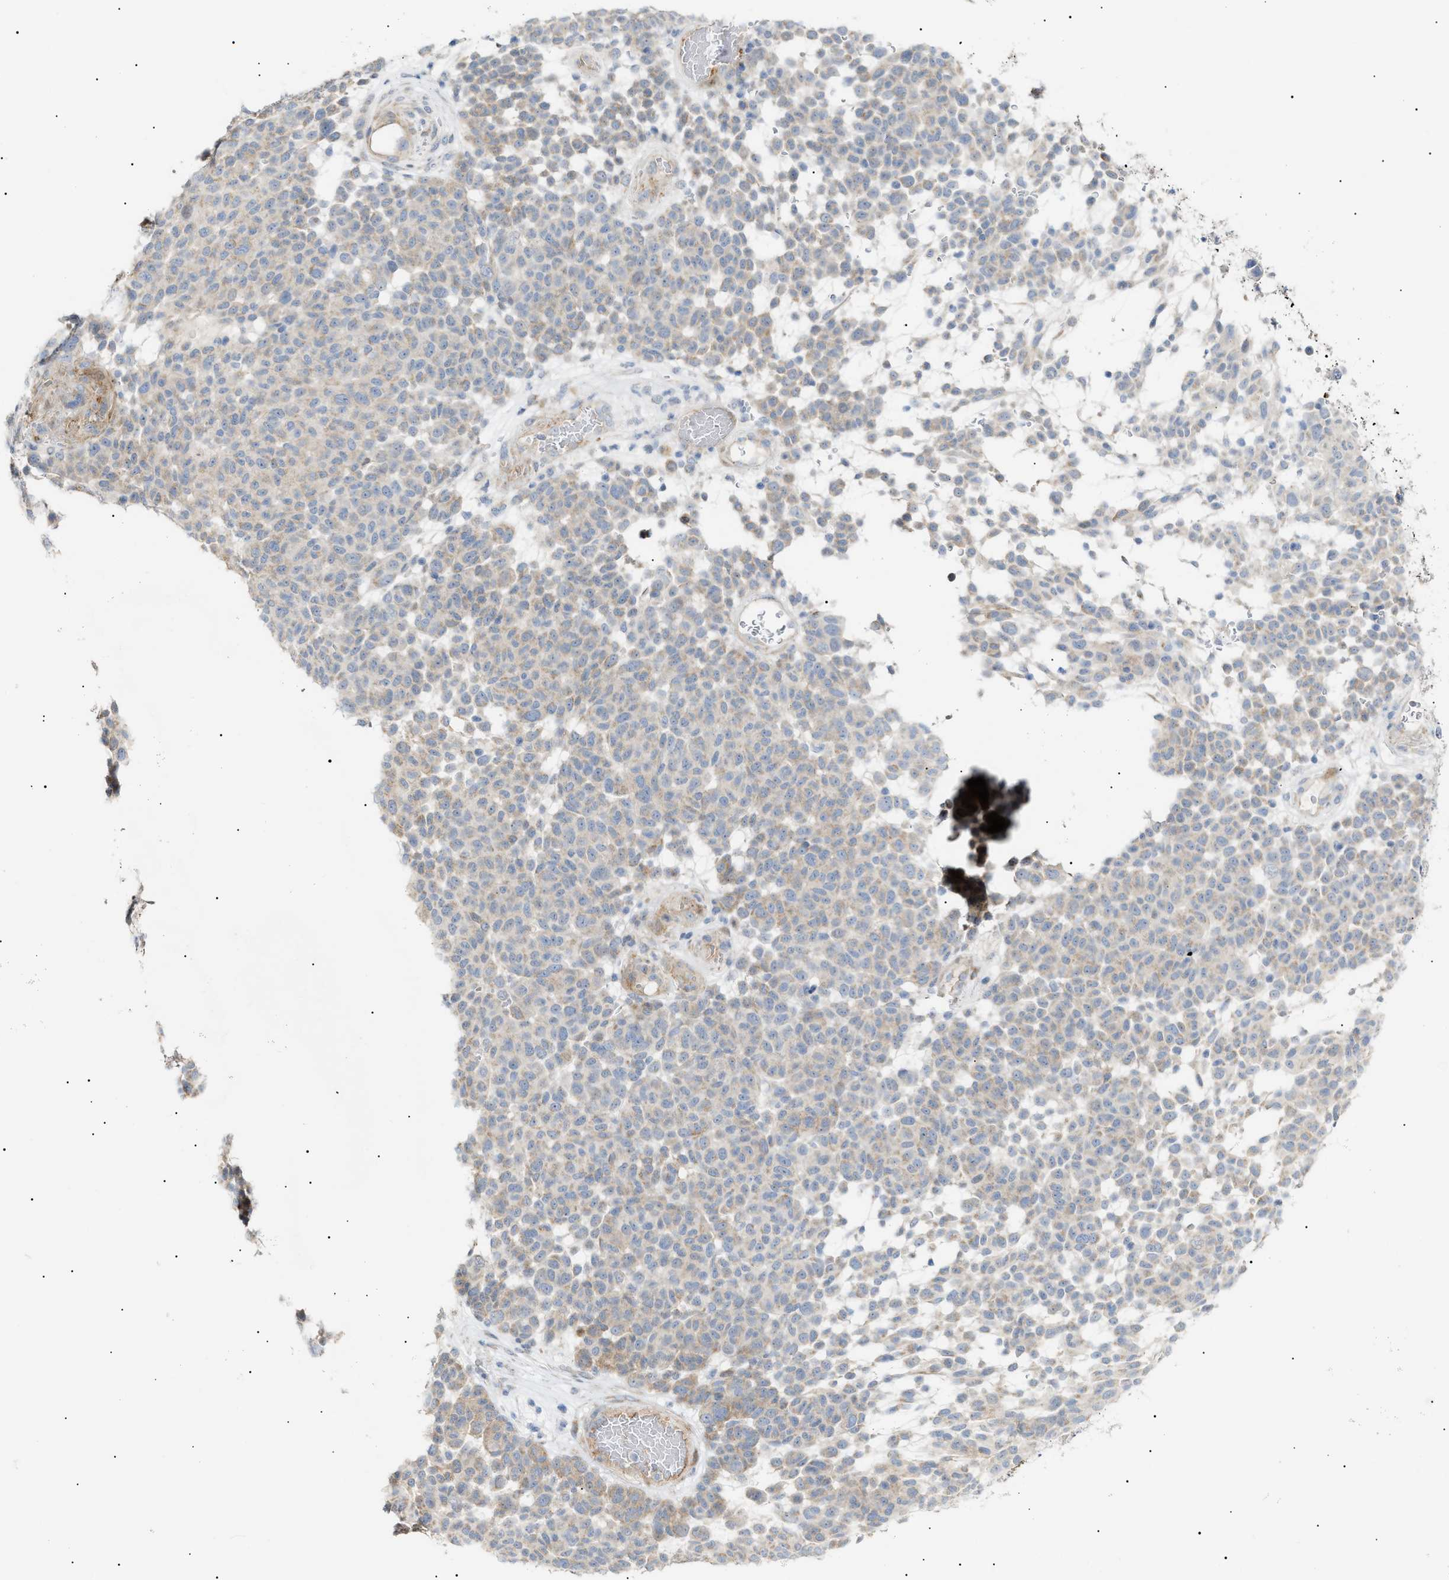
{"staining": {"intensity": "weak", "quantity": "<25%", "location": "cytoplasmic/membranous"}, "tissue": "melanoma", "cell_type": "Tumor cells", "image_type": "cancer", "snomed": [{"axis": "morphology", "description": "Malignant melanoma, NOS"}, {"axis": "topography", "description": "Skin"}], "caption": "There is no significant positivity in tumor cells of melanoma. (DAB (3,3'-diaminobenzidine) immunohistochemistry (IHC) with hematoxylin counter stain).", "gene": "ZFHX2", "patient": {"sex": "male", "age": 59}}